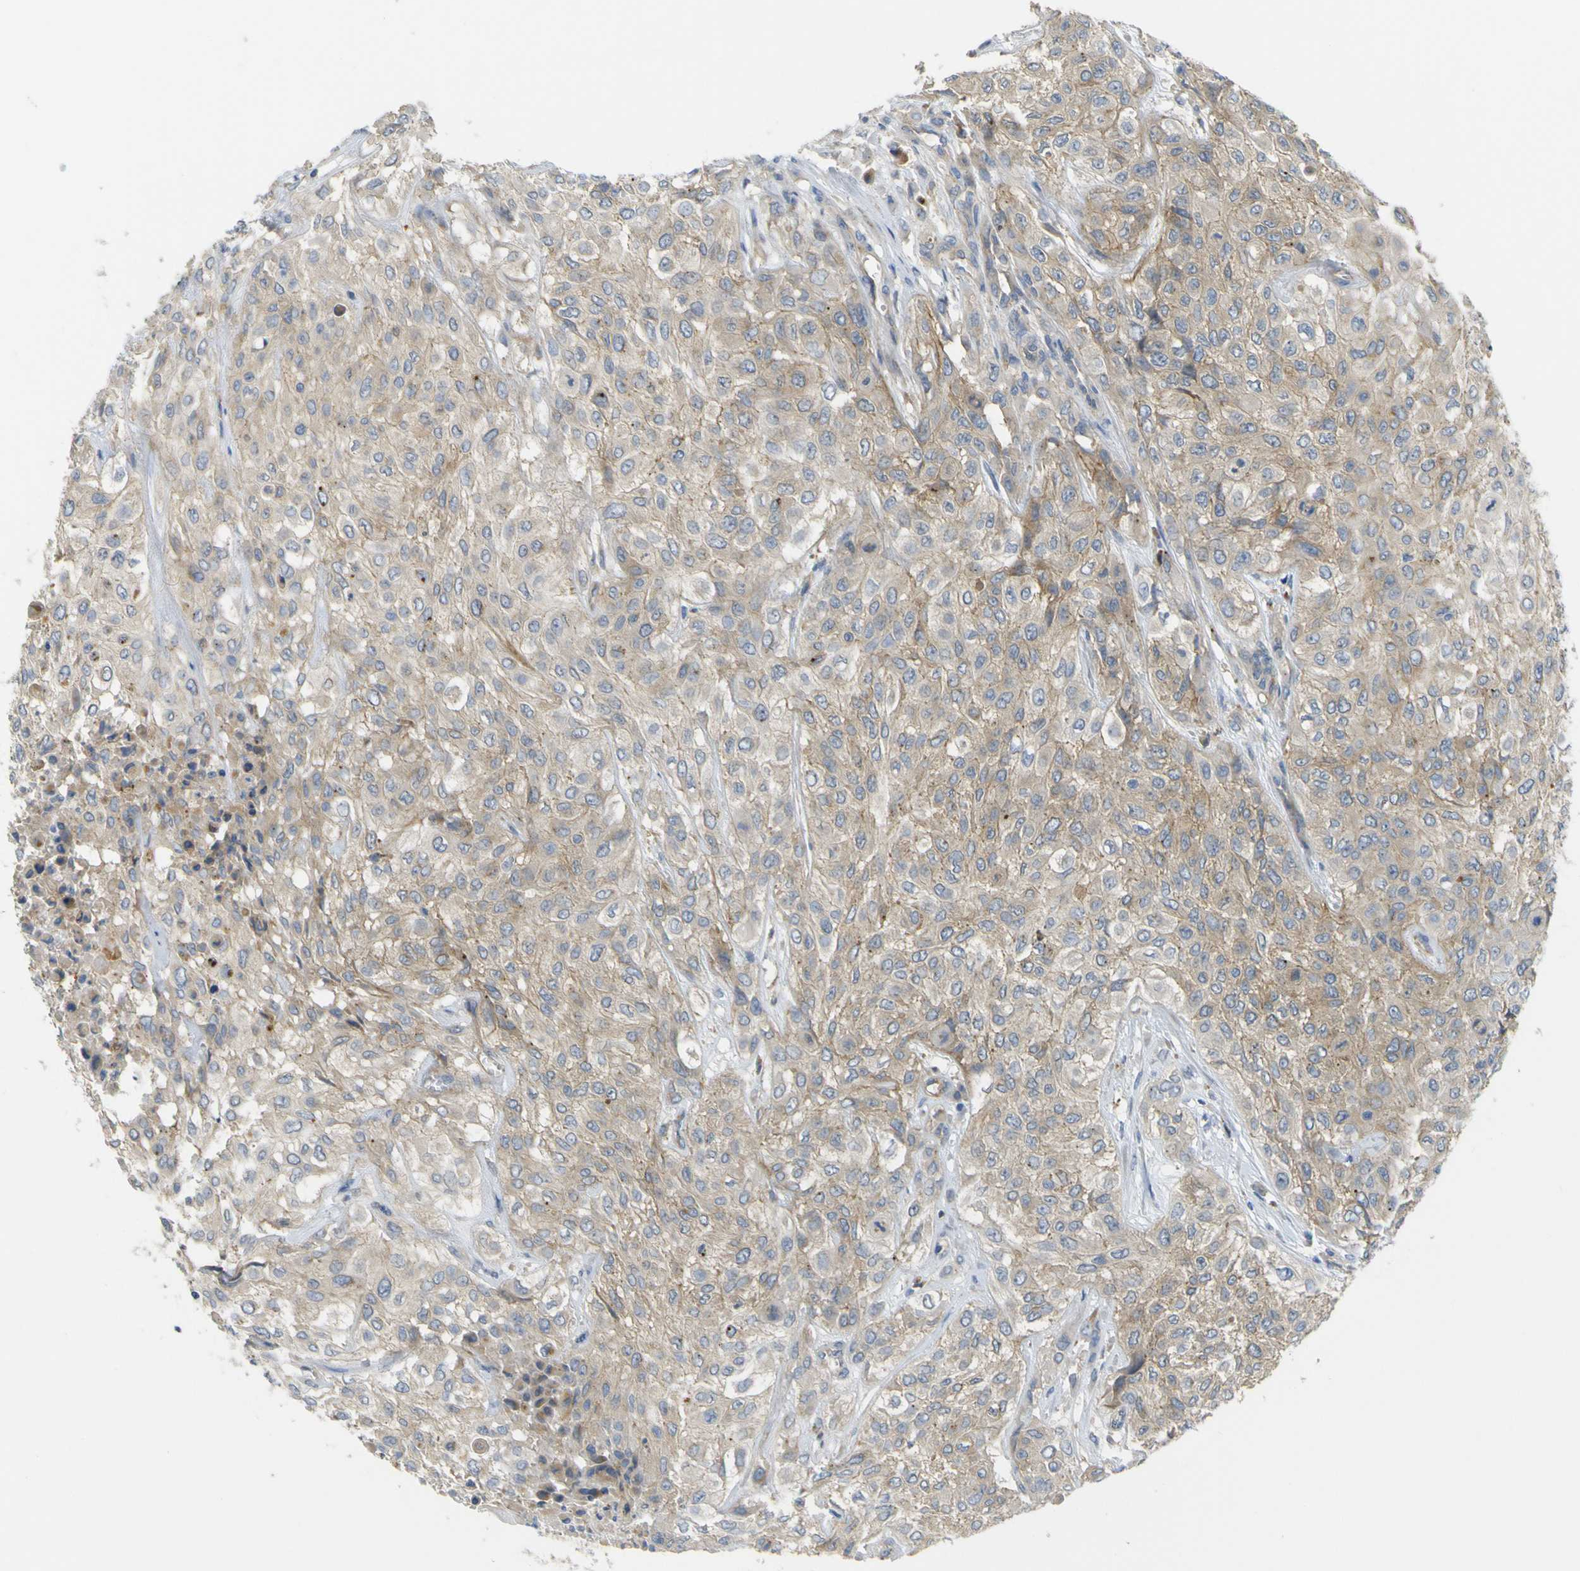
{"staining": {"intensity": "weak", "quantity": ">75%", "location": "cytoplasmic/membranous"}, "tissue": "urothelial cancer", "cell_type": "Tumor cells", "image_type": "cancer", "snomed": [{"axis": "morphology", "description": "Urothelial carcinoma, High grade"}, {"axis": "topography", "description": "Urinary bladder"}], "caption": "Immunohistochemistry histopathology image of neoplastic tissue: urothelial carcinoma (high-grade) stained using IHC shows low levels of weak protein expression localized specifically in the cytoplasmic/membranous of tumor cells, appearing as a cytoplasmic/membranous brown color.", "gene": "SYPL1", "patient": {"sex": "male", "age": 57}}